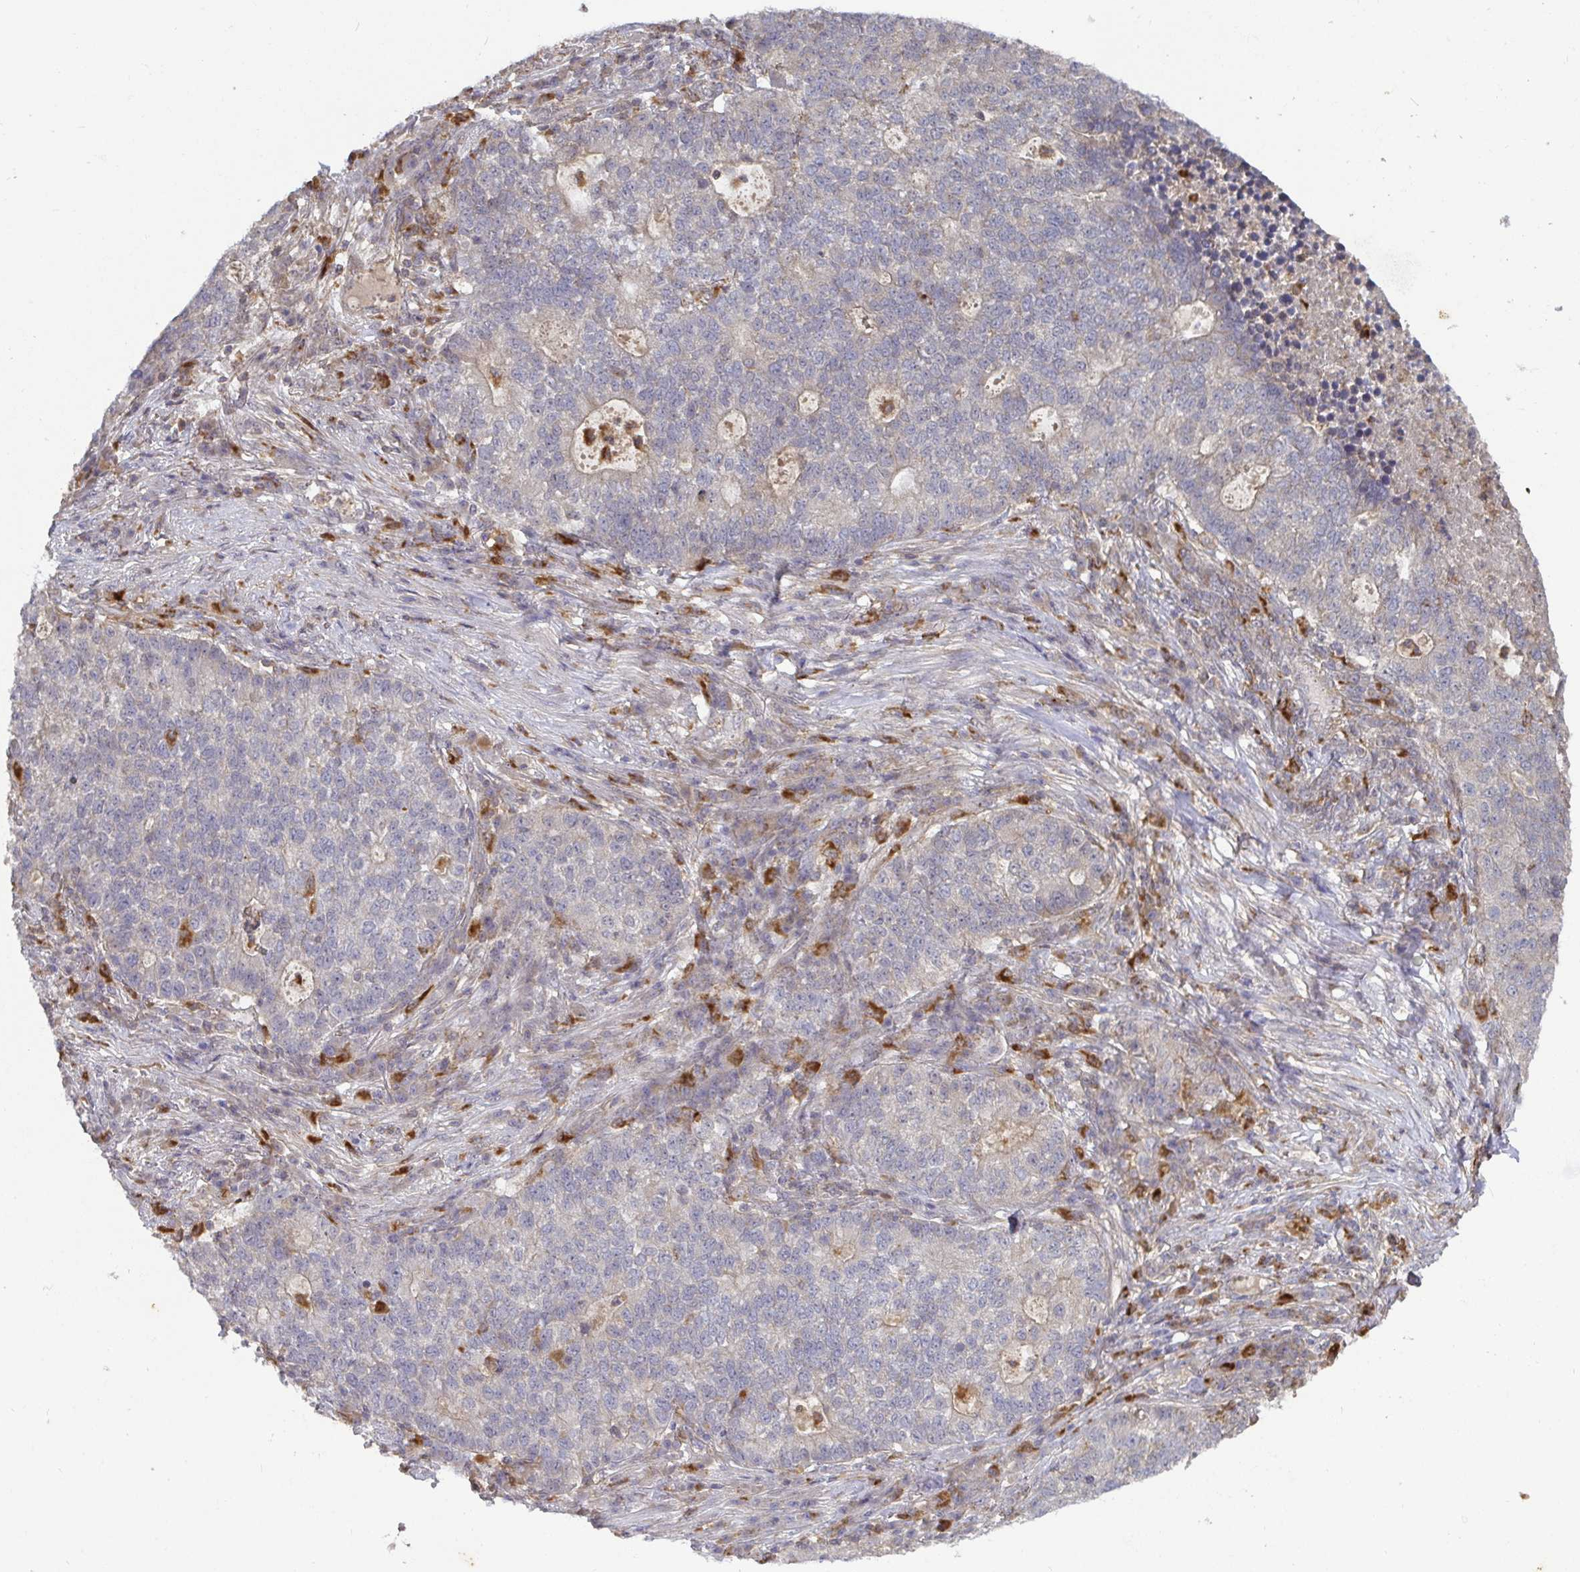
{"staining": {"intensity": "negative", "quantity": "none", "location": "none"}, "tissue": "lung cancer", "cell_type": "Tumor cells", "image_type": "cancer", "snomed": [{"axis": "morphology", "description": "Adenocarcinoma, NOS"}, {"axis": "topography", "description": "Lung"}], "caption": "A histopathology image of lung cancer (adenocarcinoma) stained for a protein shows no brown staining in tumor cells. The staining was performed using DAB to visualize the protein expression in brown, while the nuclei were stained in blue with hematoxylin (Magnification: 20x).", "gene": "CDH18", "patient": {"sex": "male", "age": 57}}